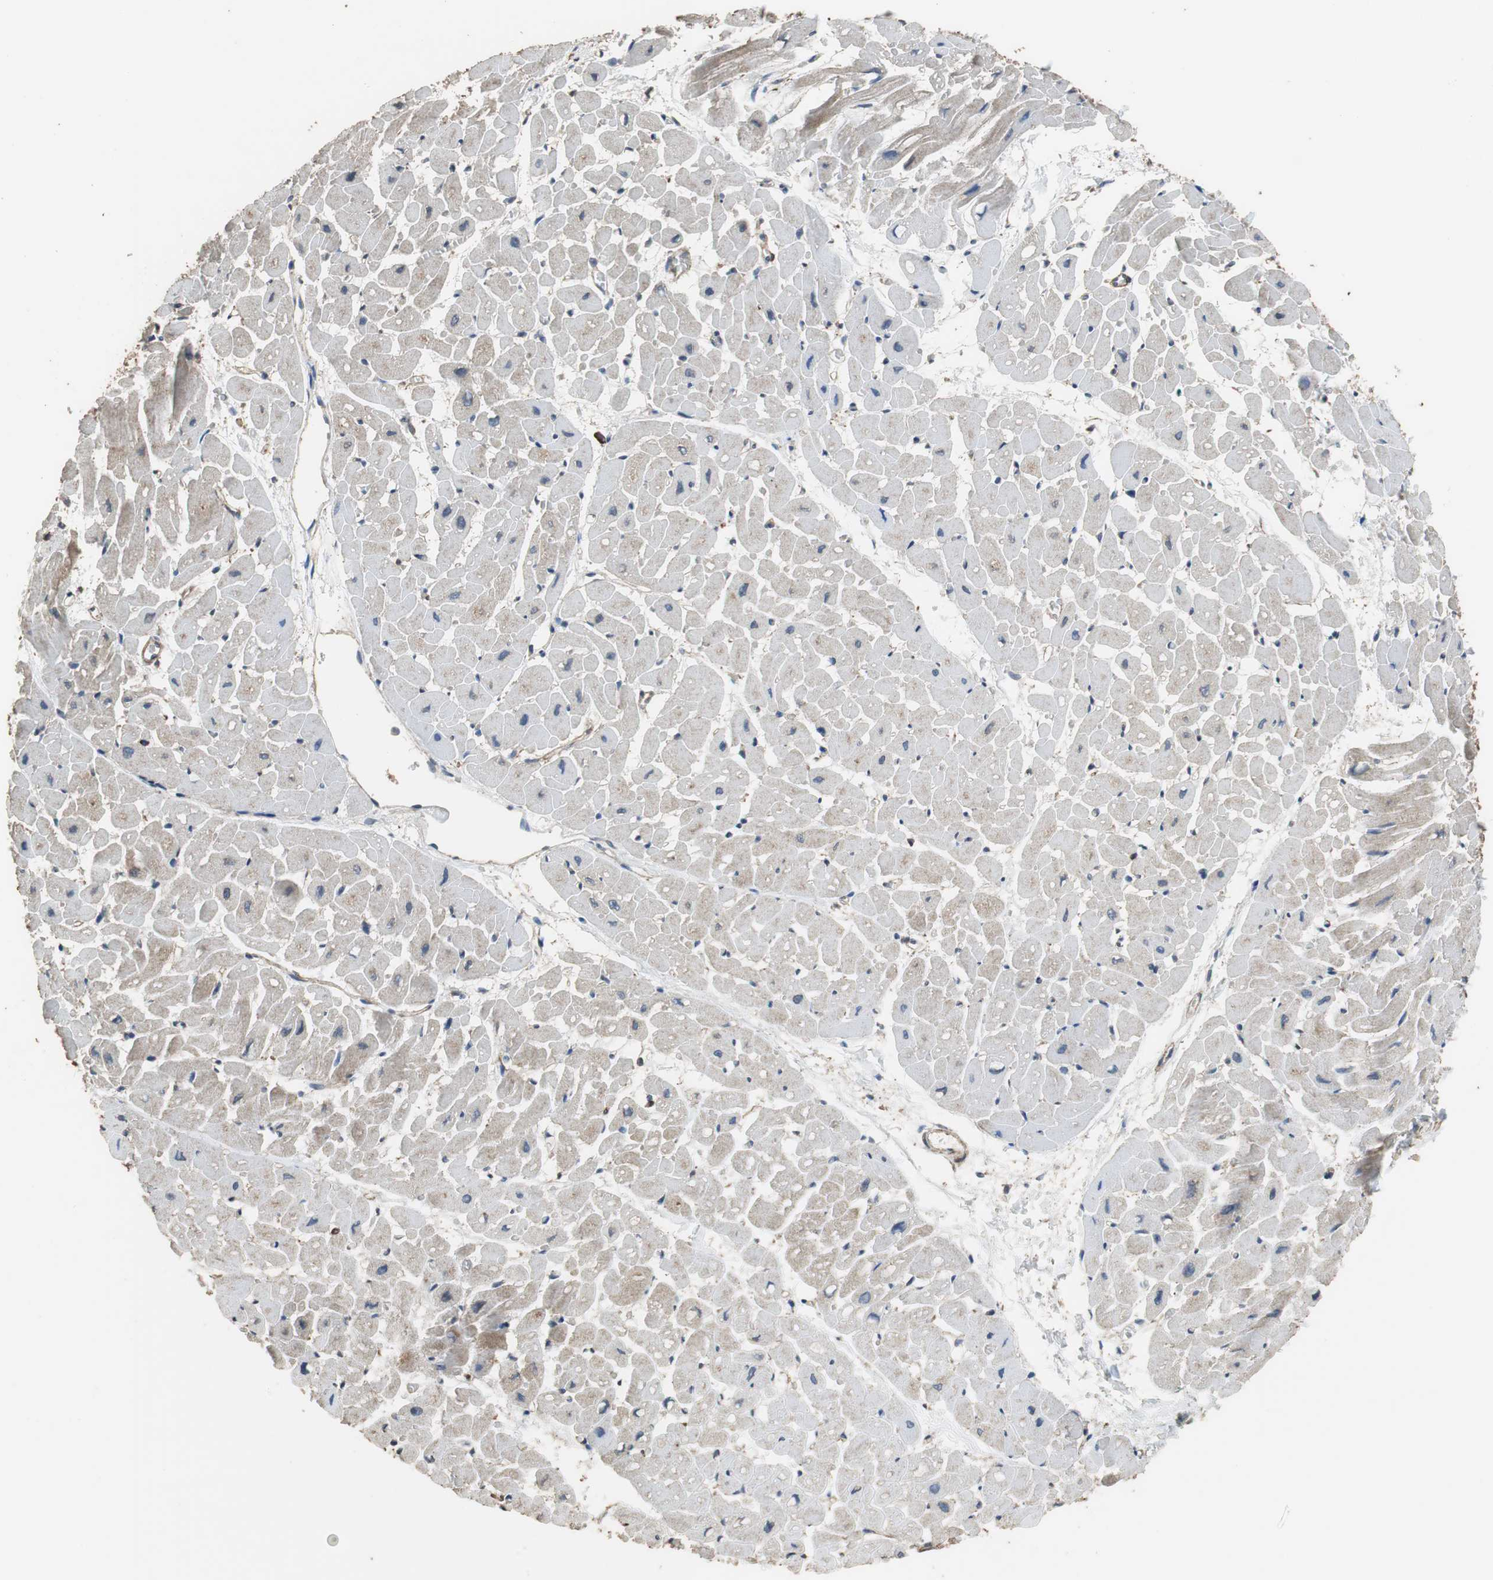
{"staining": {"intensity": "weak", "quantity": "25%-75%", "location": "cytoplasmic/membranous"}, "tissue": "heart muscle", "cell_type": "Cardiomyocytes", "image_type": "normal", "snomed": [{"axis": "morphology", "description": "Normal tissue, NOS"}, {"axis": "topography", "description": "Heart"}], "caption": "Immunohistochemical staining of normal heart muscle exhibits 25%-75% levels of weak cytoplasmic/membranous protein positivity in about 25%-75% of cardiomyocytes.", "gene": "PRKRA", "patient": {"sex": "male", "age": 45}}